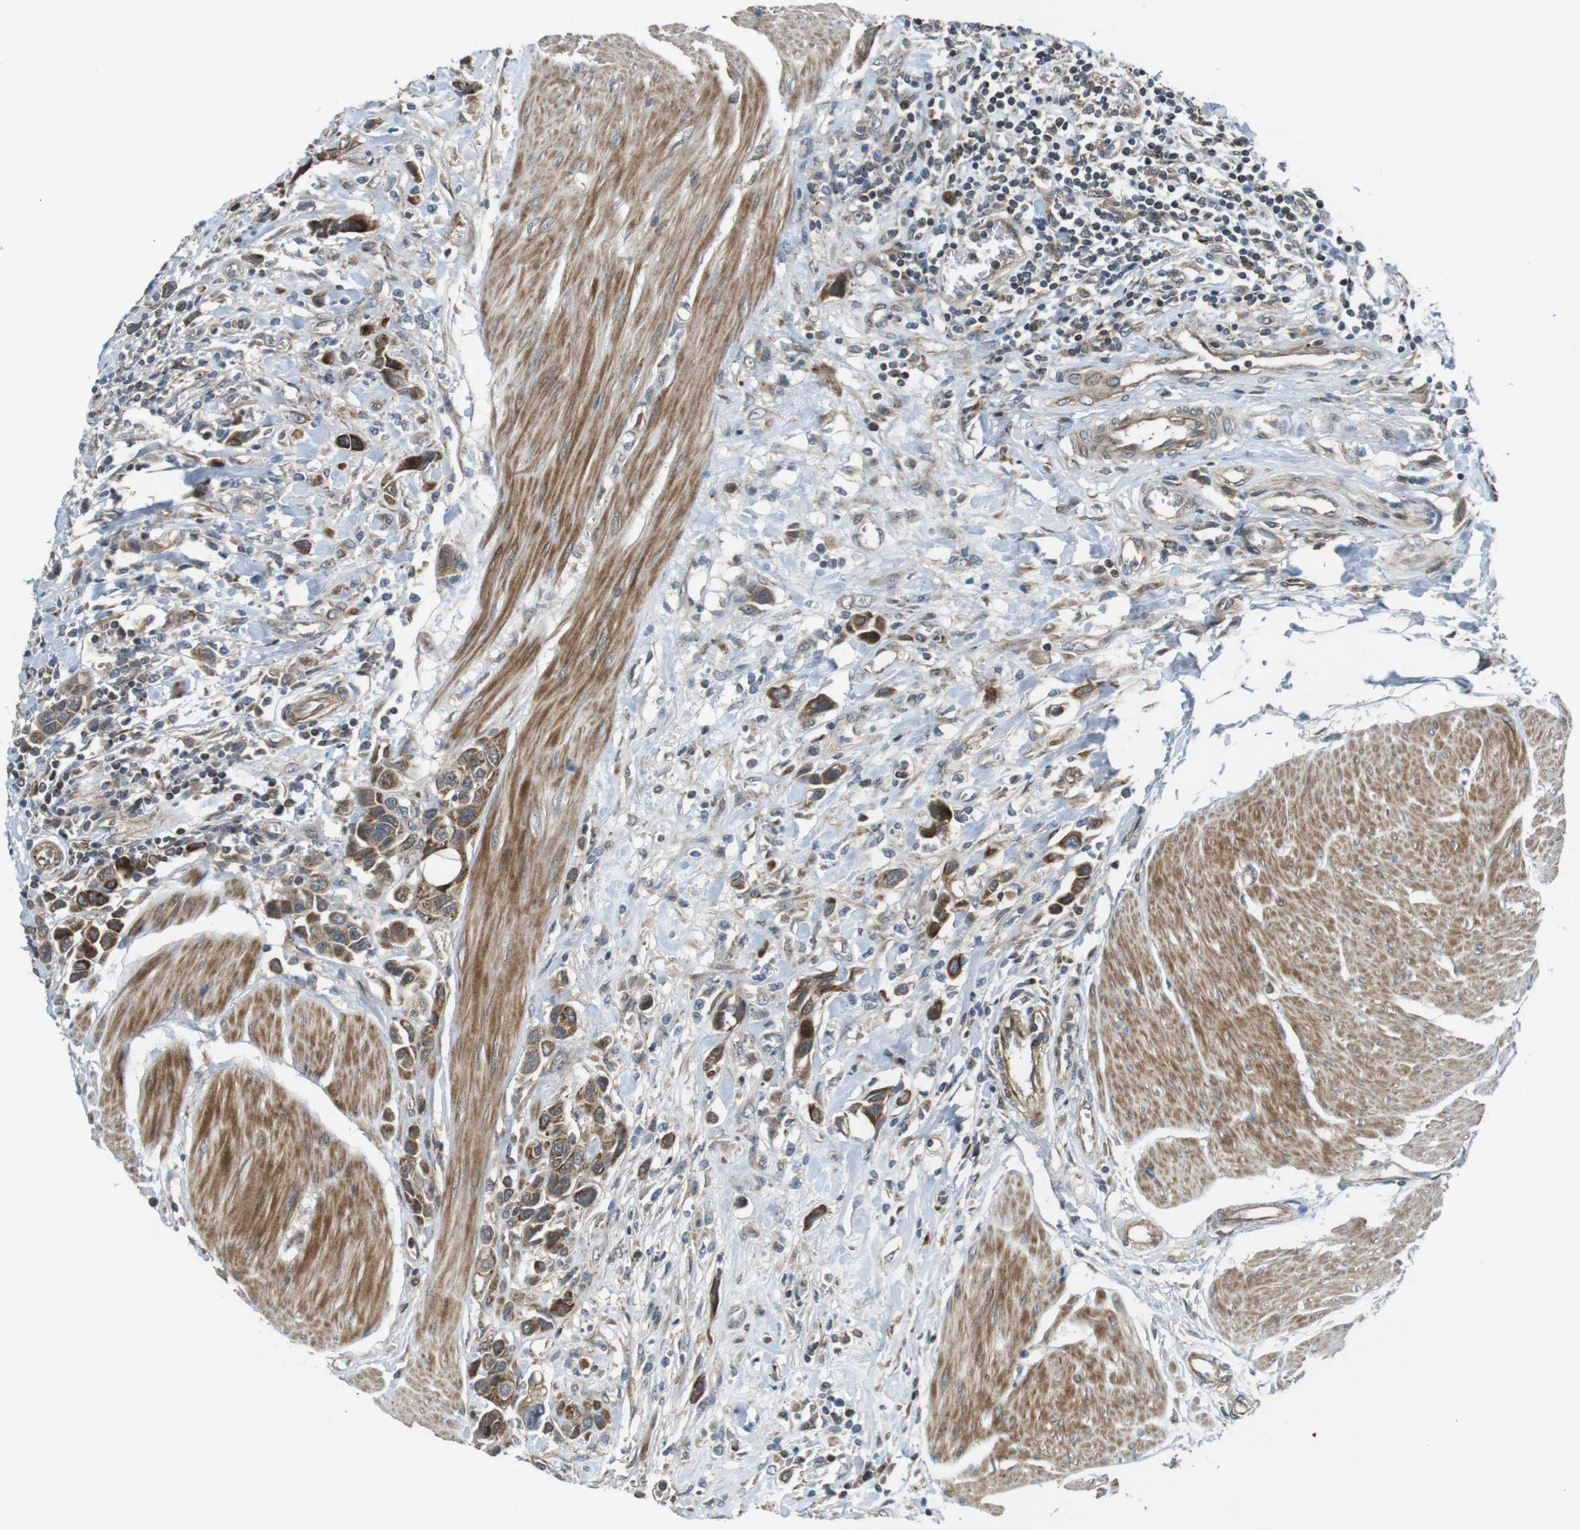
{"staining": {"intensity": "moderate", "quantity": ">75%", "location": "cytoplasmic/membranous"}, "tissue": "urothelial cancer", "cell_type": "Tumor cells", "image_type": "cancer", "snomed": [{"axis": "morphology", "description": "Urothelial carcinoma, High grade"}, {"axis": "topography", "description": "Urinary bladder"}], "caption": "Urothelial carcinoma (high-grade) stained with immunohistochemistry (IHC) shows moderate cytoplasmic/membranous positivity in approximately >75% of tumor cells.", "gene": "IFFO2", "patient": {"sex": "male", "age": 50}}